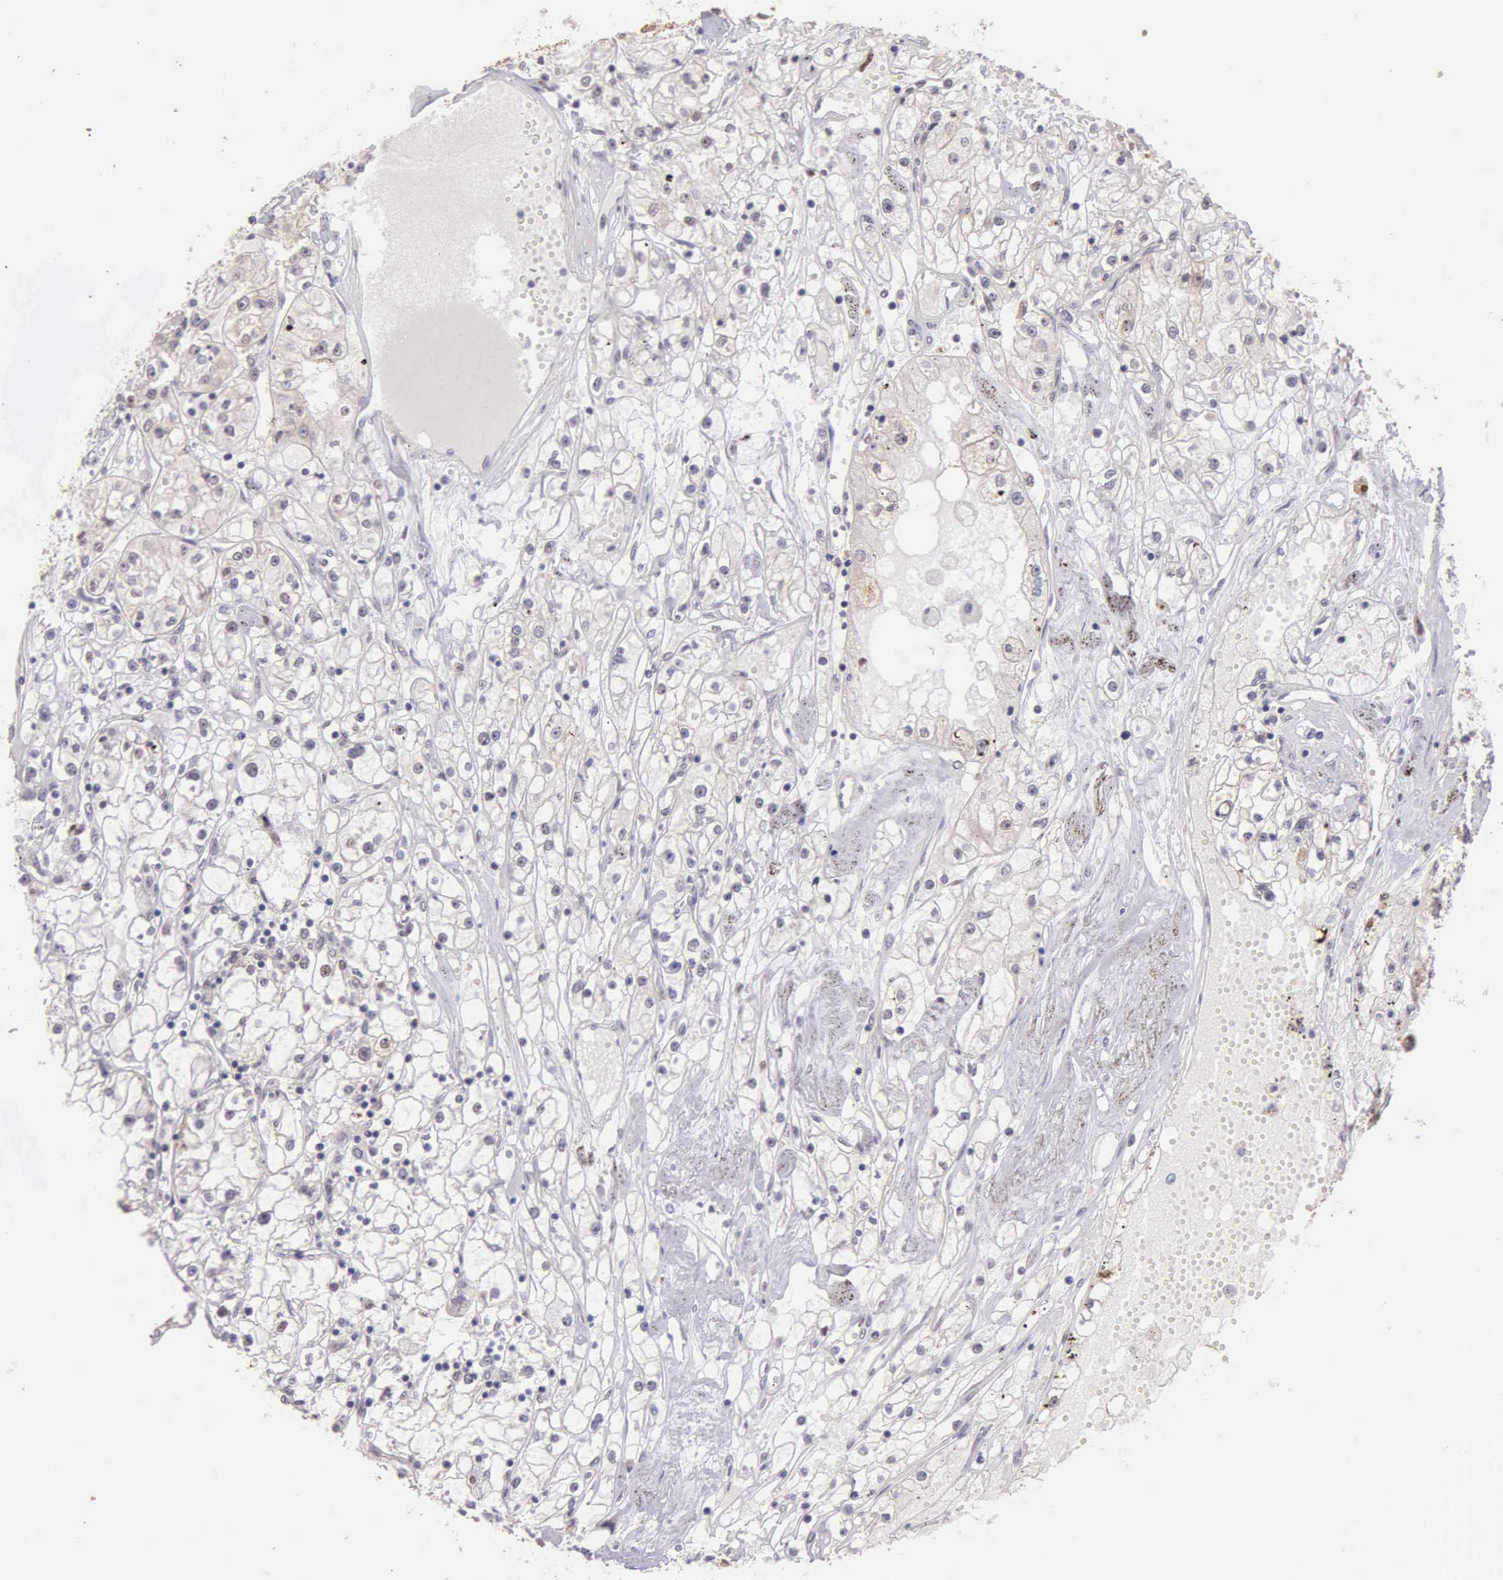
{"staining": {"intensity": "weak", "quantity": "<25%", "location": "cytoplasmic/membranous,nuclear"}, "tissue": "renal cancer", "cell_type": "Tumor cells", "image_type": "cancer", "snomed": [{"axis": "morphology", "description": "Adenocarcinoma, NOS"}, {"axis": "topography", "description": "Kidney"}], "caption": "The photomicrograph exhibits no significant expression in tumor cells of adenocarcinoma (renal).", "gene": "UBR7", "patient": {"sex": "male", "age": 56}}